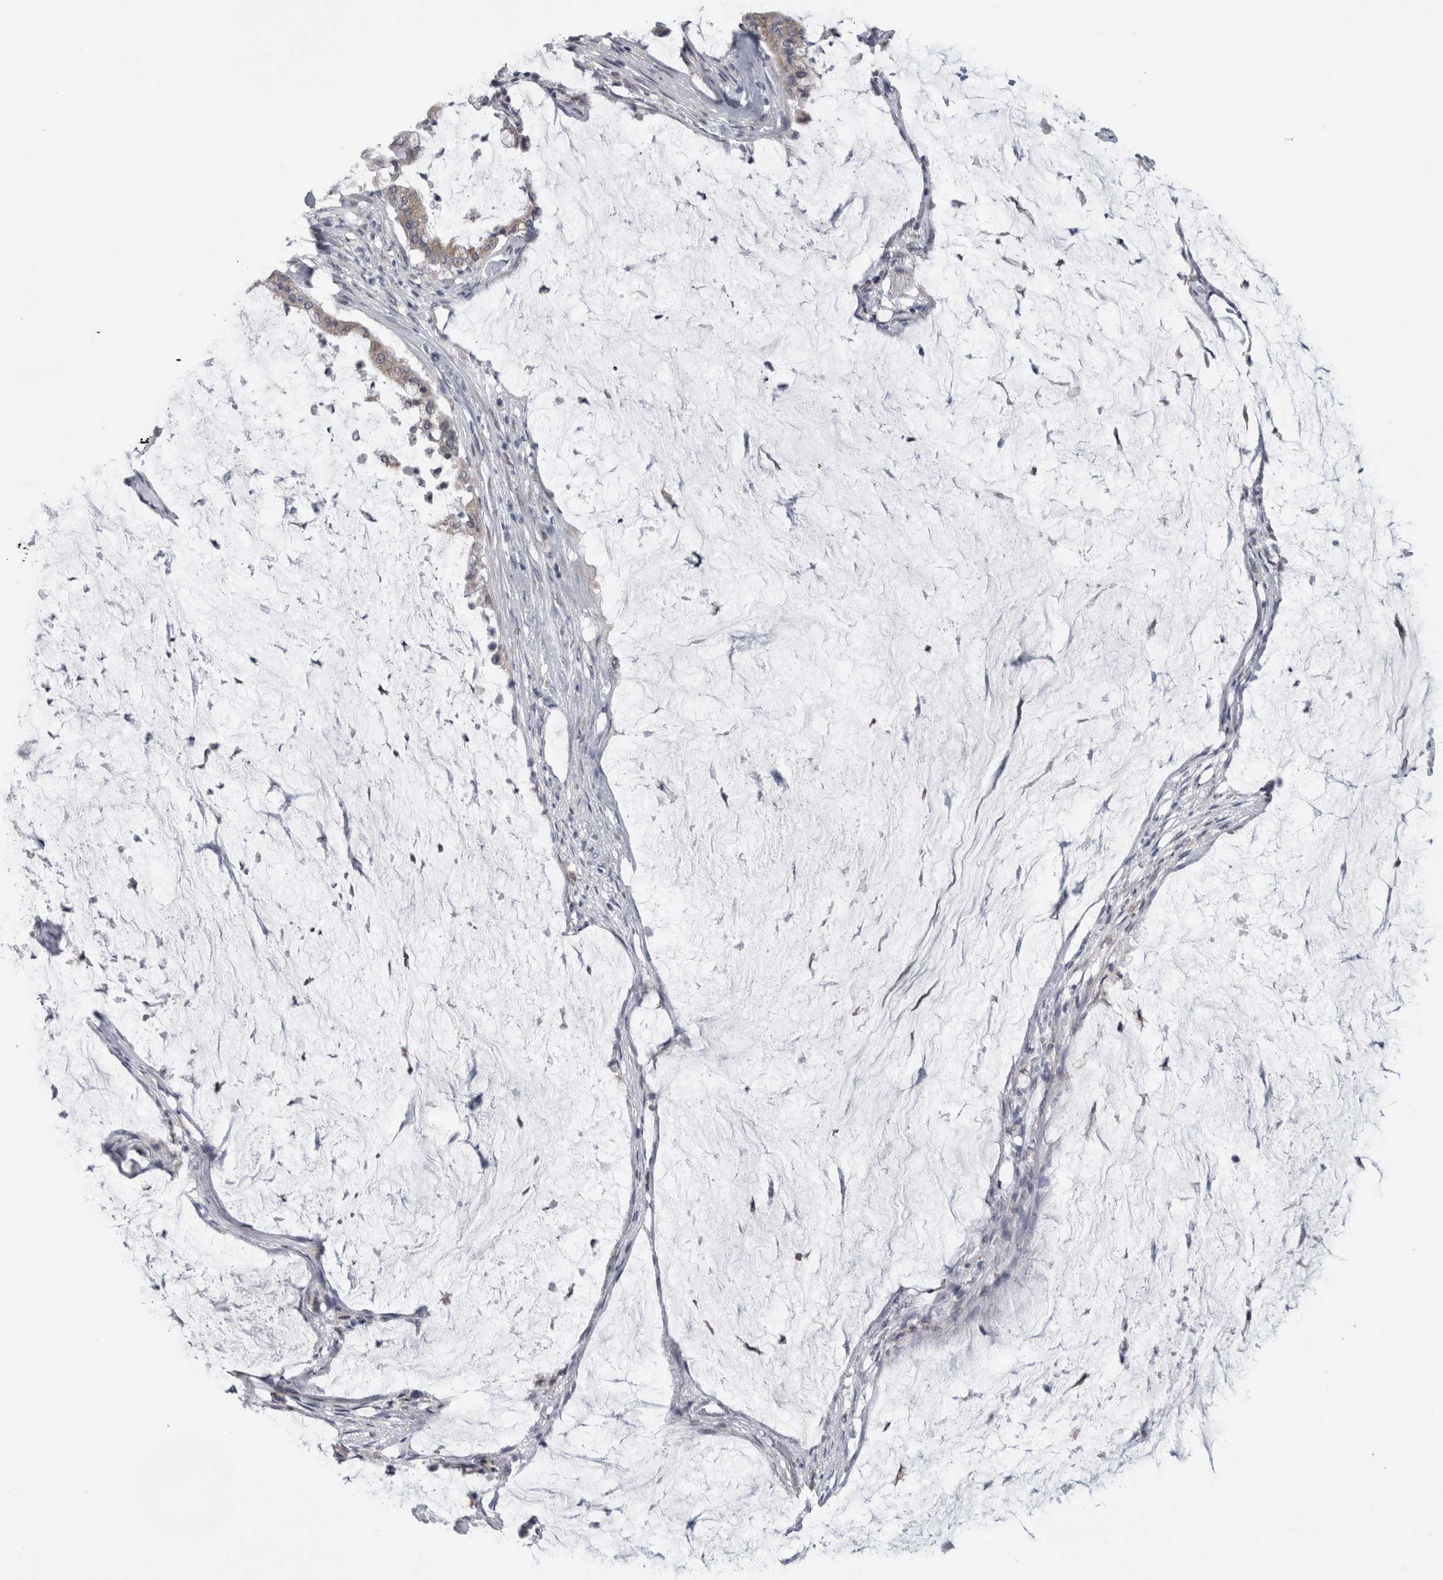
{"staining": {"intensity": "weak", "quantity": "<25%", "location": "cytoplasmic/membranous"}, "tissue": "pancreatic cancer", "cell_type": "Tumor cells", "image_type": "cancer", "snomed": [{"axis": "morphology", "description": "Adenocarcinoma, NOS"}, {"axis": "topography", "description": "Pancreas"}], "caption": "A micrograph of adenocarcinoma (pancreatic) stained for a protein demonstrates no brown staining in tumor cells.", "gene": "TMEM242", "patient": {"sex": "male", "age": 41}}